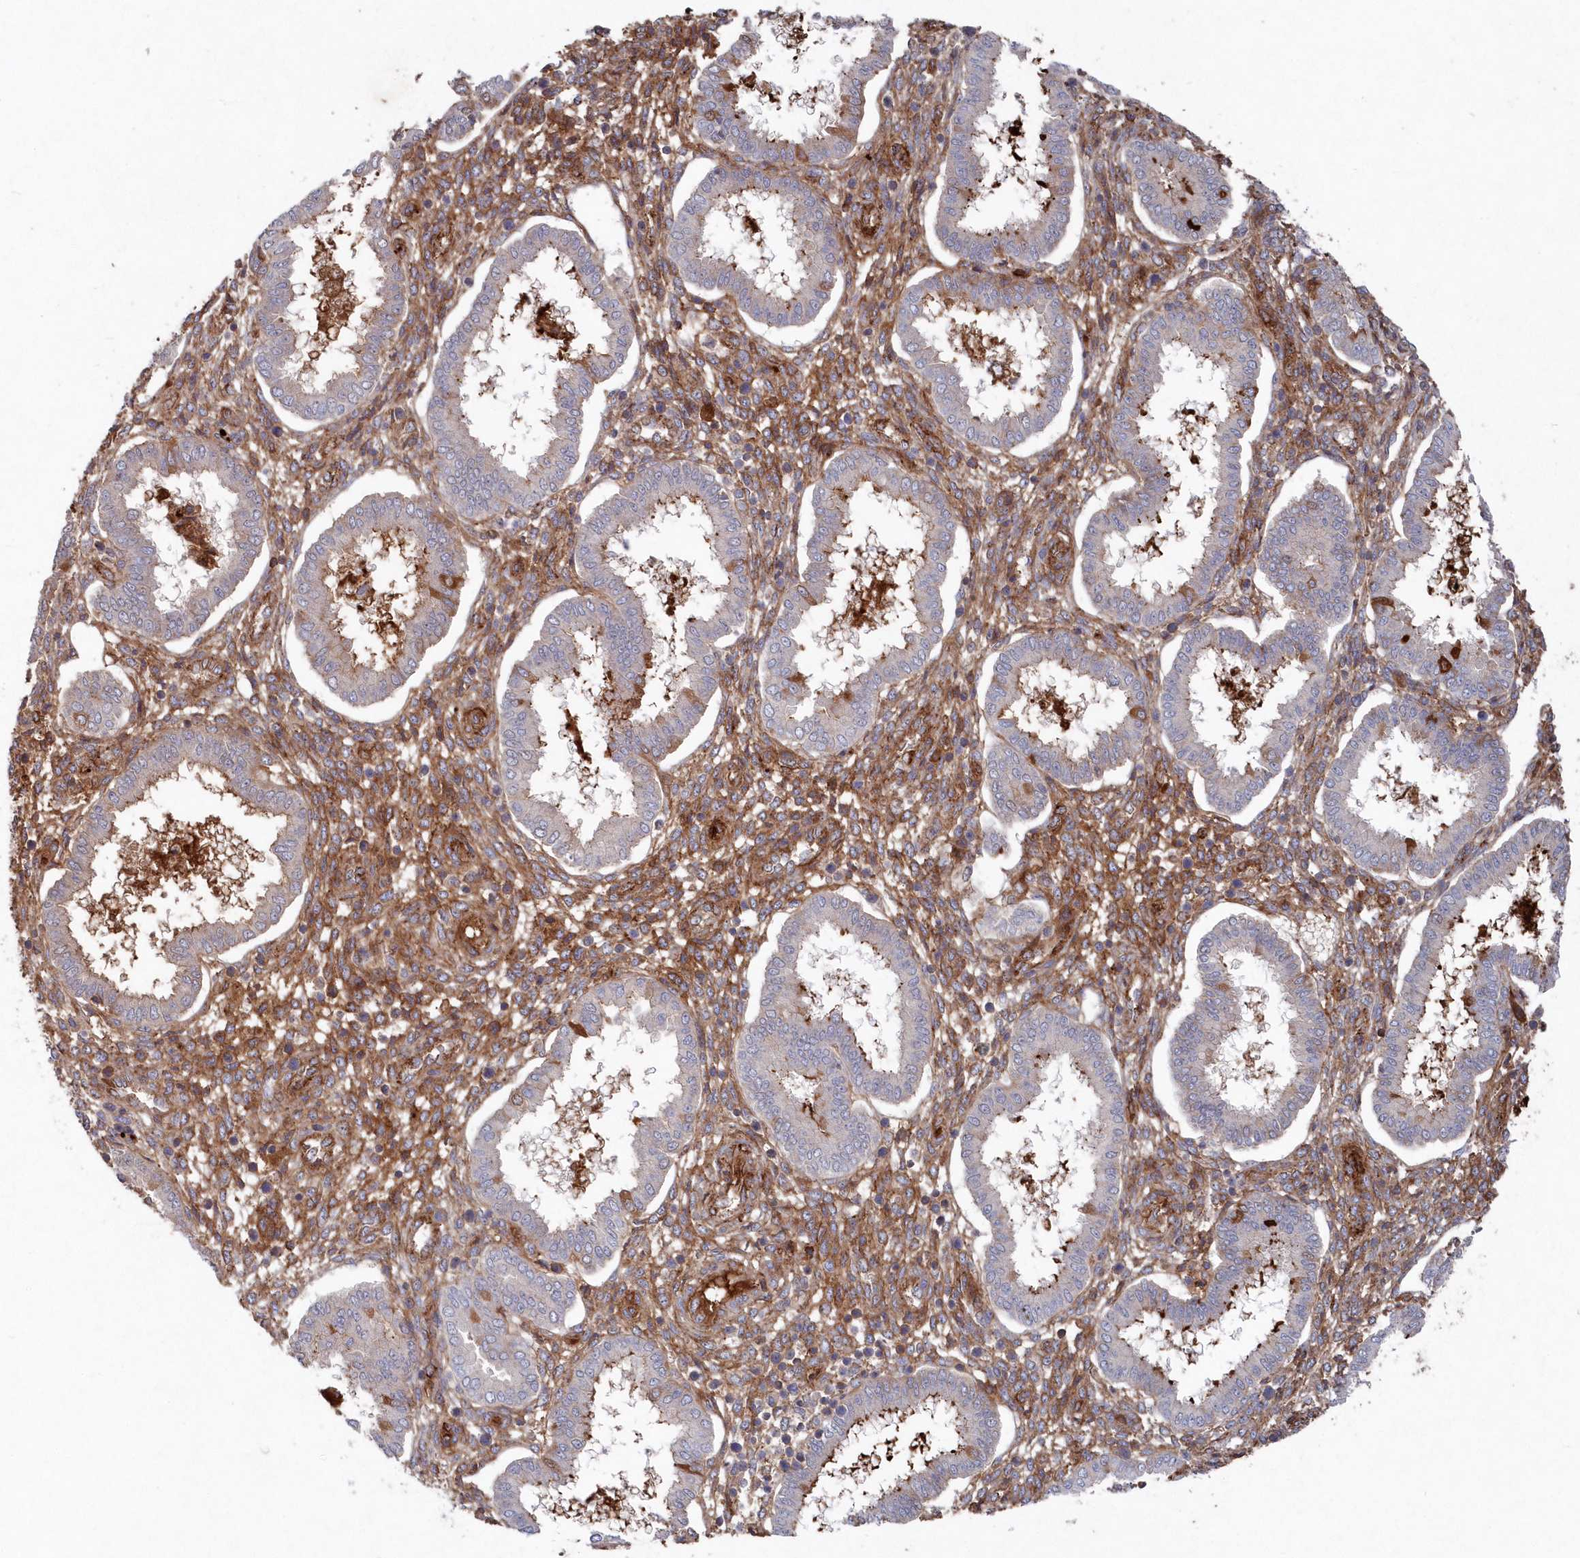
{"staining": {"intensity": "moderate", "quantity": "25%-75%", "location": "cytoplasmic/membranous"}, "tissue": "endometrium", "cell_type": "Cells in endometrial stroma", "image_type": "normal", "snomed": [{"axis": "morphology", "description": "Normal tissue, NOS"}, {"axis": "topography", "description": "Endometrium"}], "caption": "An image of human endometrium stained for a protein demonstrates moderate cytoplasmic/membranous brown staining in cells in endometrial stroma.", "gene": "ABHD14B", "patient": {"sex": "female", "age": 24}}